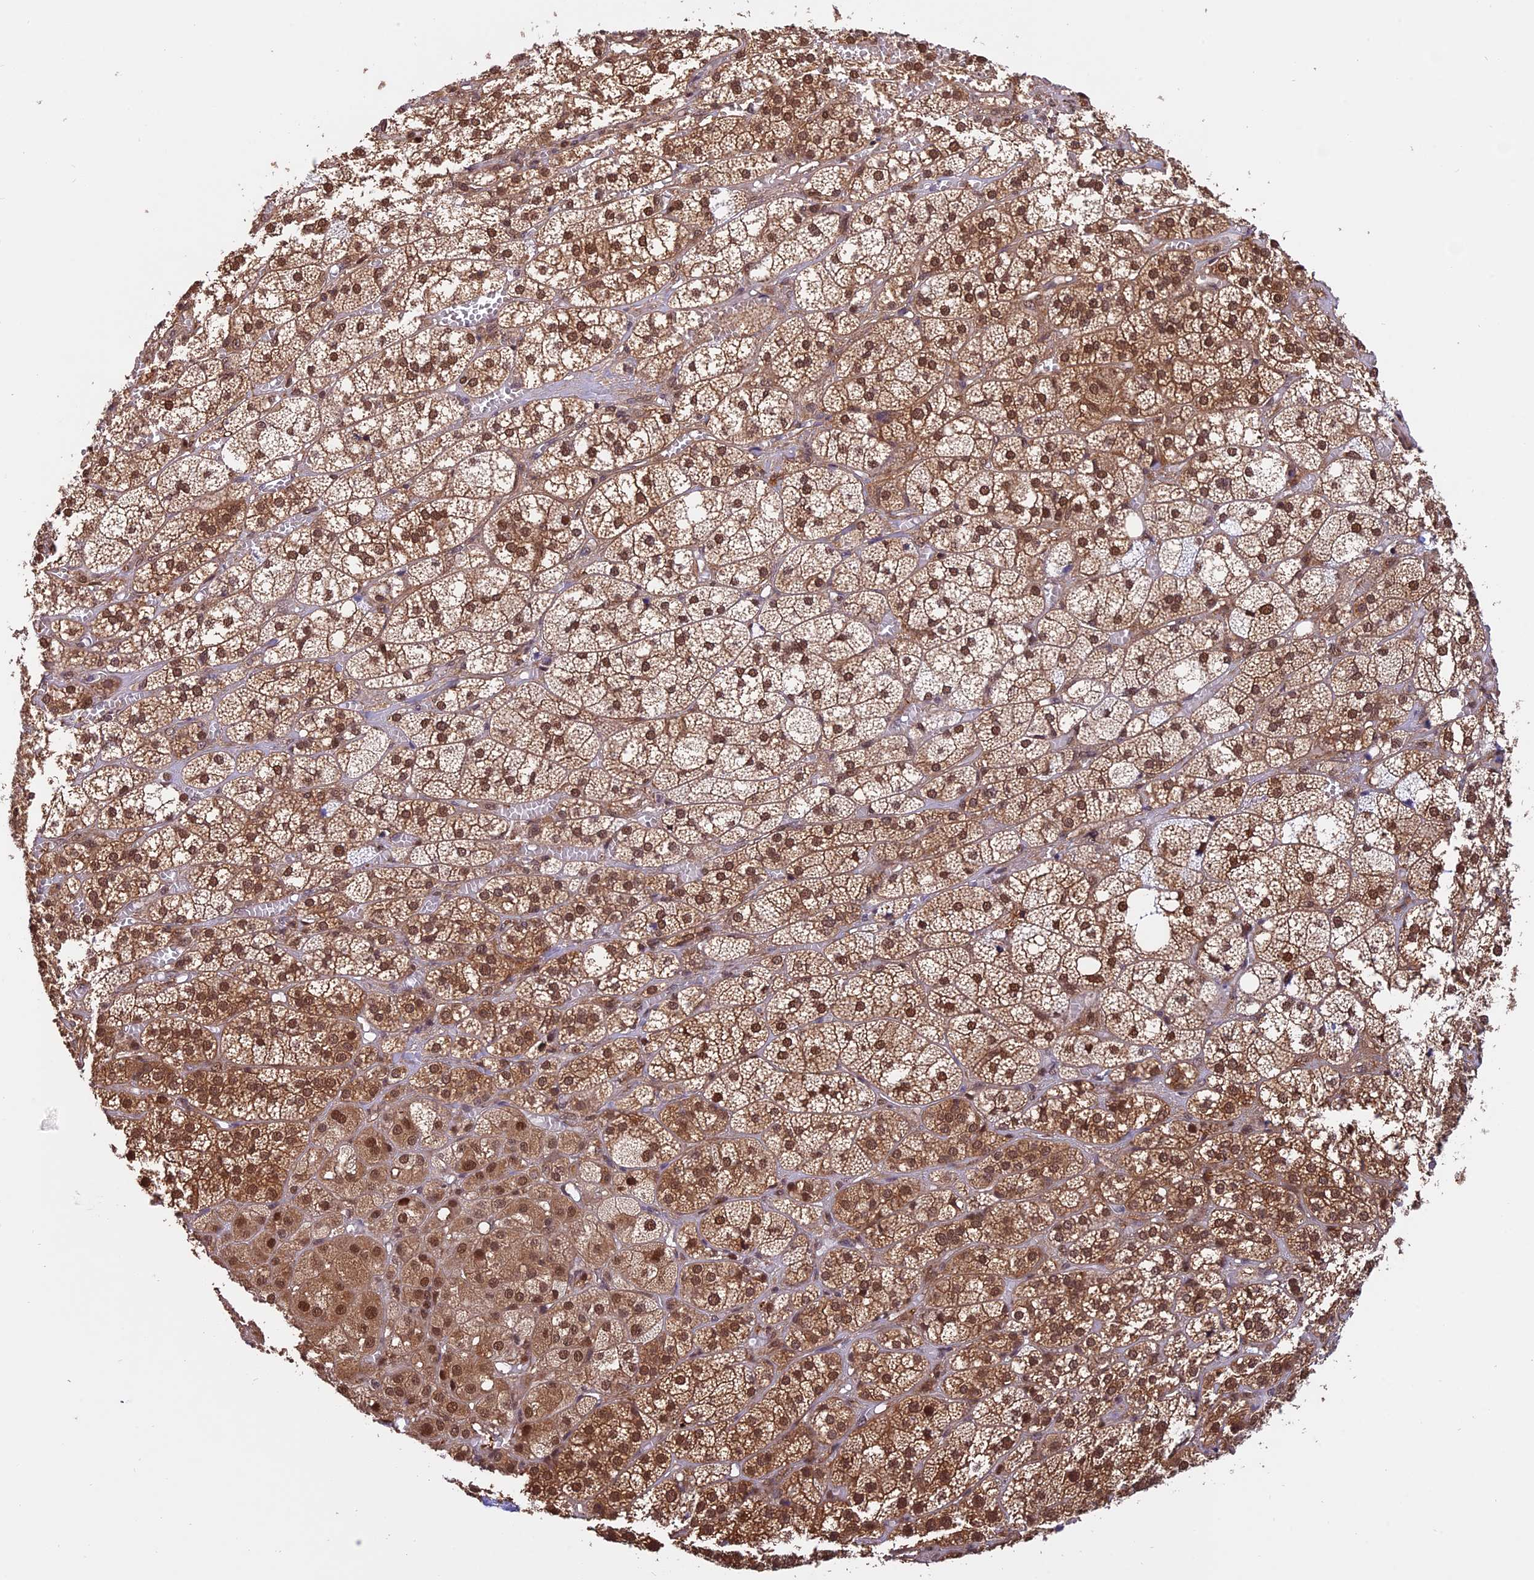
{"staining": {"intensity": "moderate", "quantity": ">75%", "location": "cytoplasmic/membranous,nuclear"}, "tissue": "adrenal gland", "cell_type": "Glandular cells", "image_type": "normal", "snomed": [{"axis": "morphology", "description": "Normal tissue, NOS"}, {"axis": "topography", "description": "Adrenal gland"}], "caption": "This is a photomicrograph of immunohistochemistry (IHC) staining of benign adrenal gland, which shows moderate expression in the cytoplasmic/membranous,nuclear of glandular cells.", "gene": "PSMB3", "patient": {"sex": "female", "age": 61}}